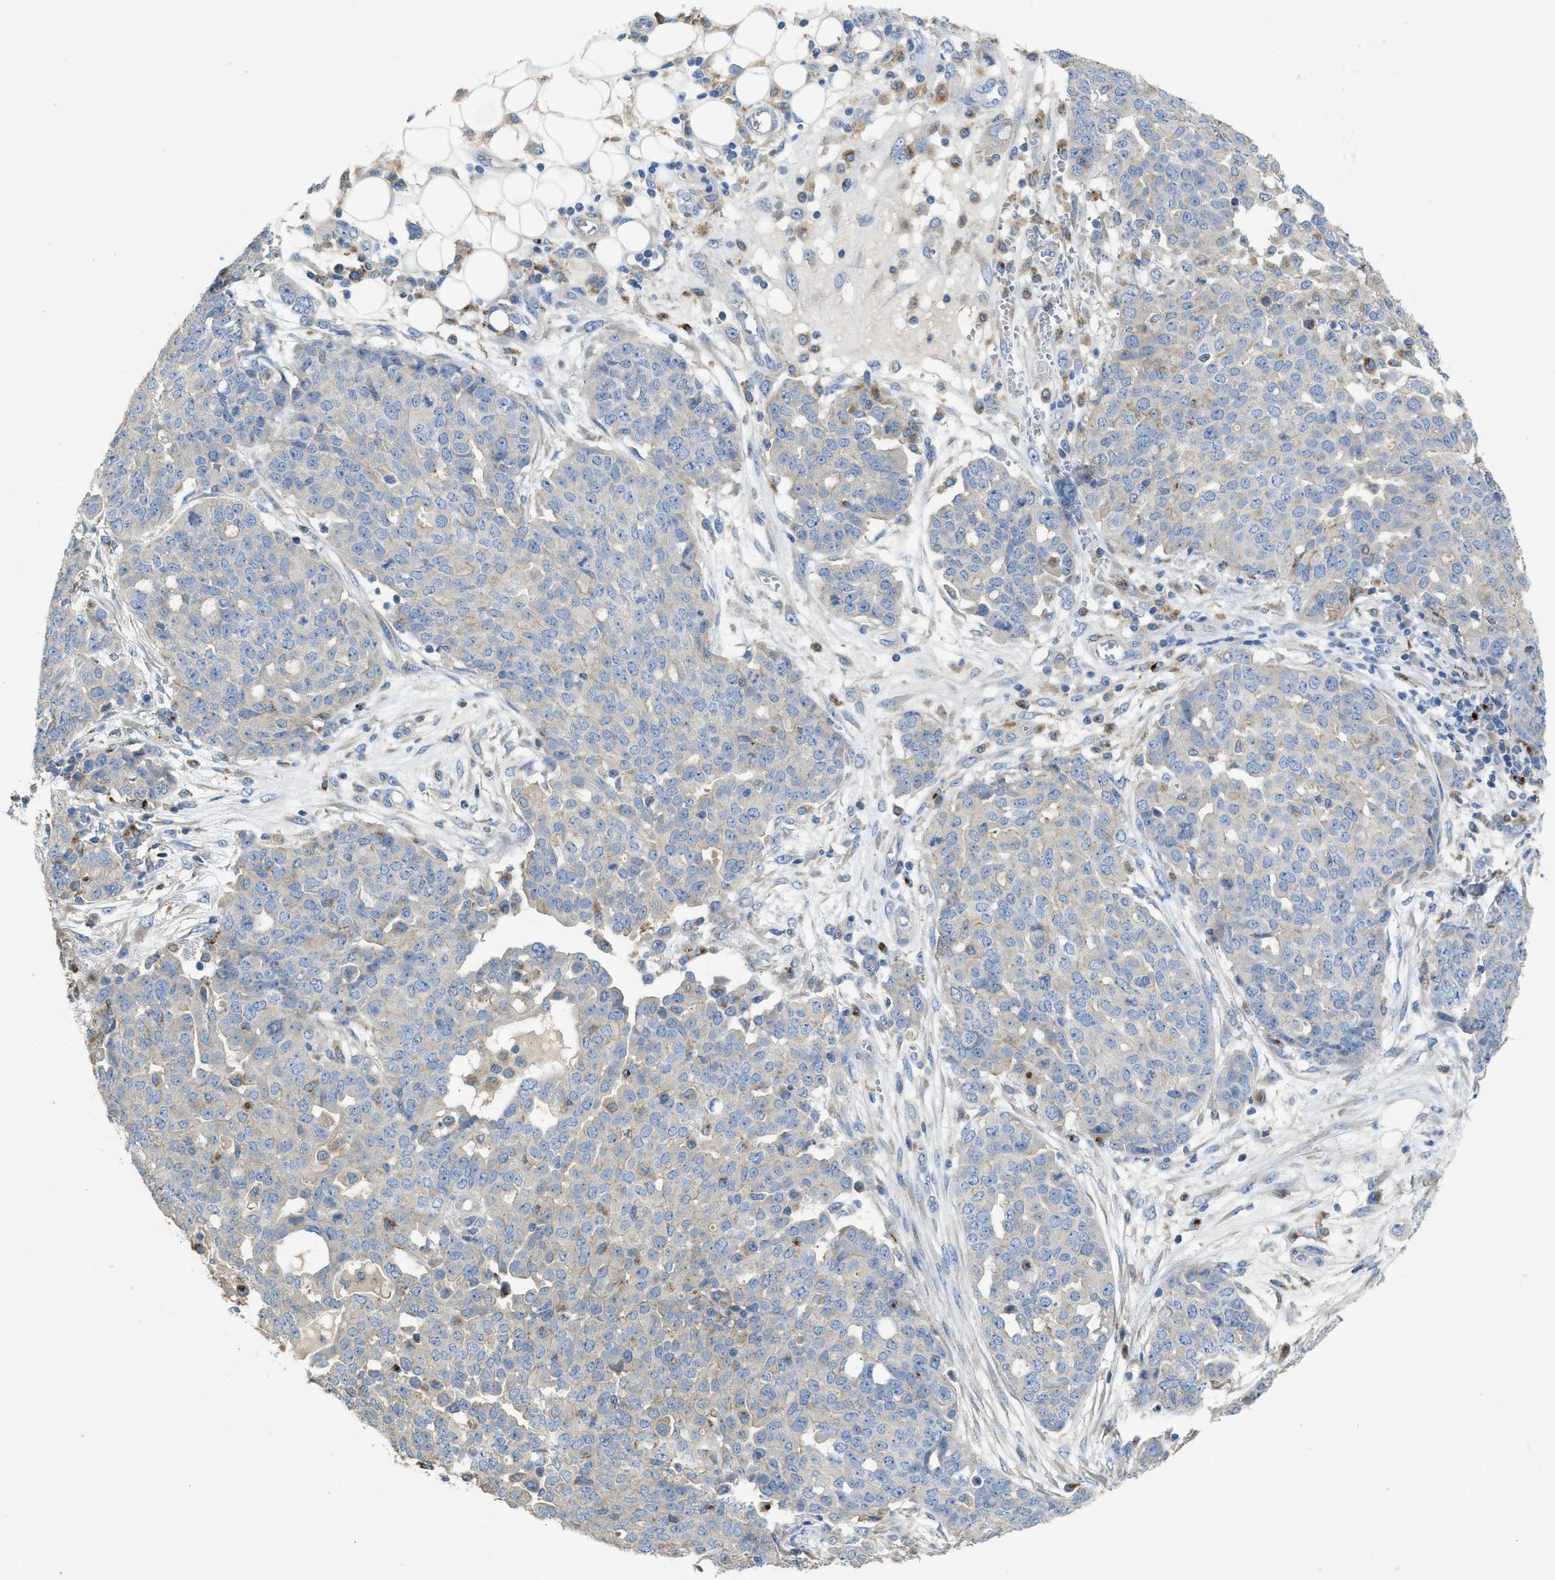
{"staining": {"intensity": "negative", "quantity": "none", "location": "none"}, "tissue": "ovarian cancer", "cell_type": "Tumor cells", "image_type": "cancer", "snomed": [{"axis": "morphology", "description": "Cystadenocarcinoma, serous, NOS"}, {"axis": "topography", "description": "Soft tissue"}, {"axis": "topography", "description": "Ovary"}], "caption": "IHC photomicrograph of neoplastic tissue: serous cystadenocarcinoma (ovarian) stained with DAB (3,3'-diaminobenzidine) exhibits no significant protein positivity in tumor cells.", "gene": "AOAH", "patient": {"sex": "female", "age": 57}}